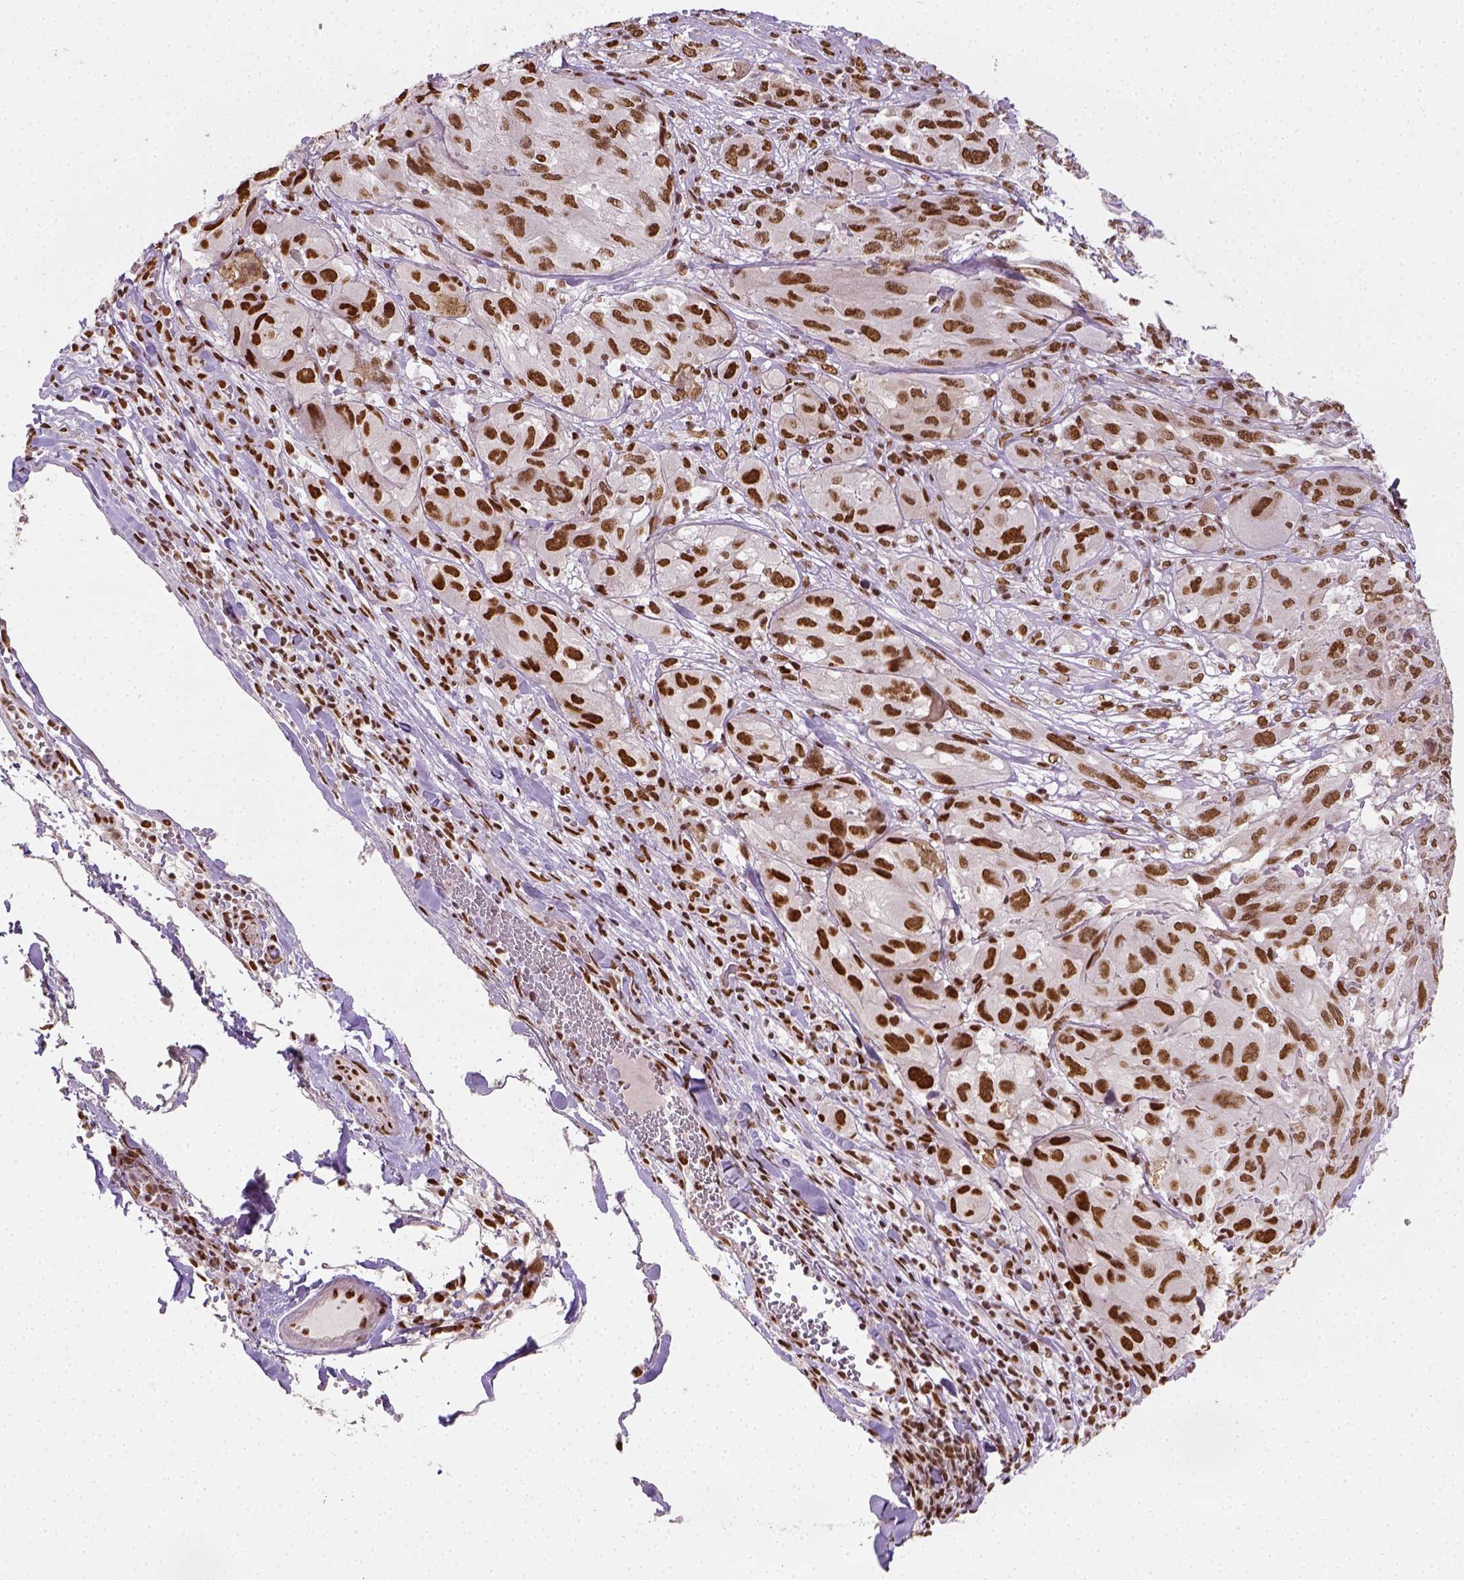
{"staining": {"intensity": "strong", "quantity": ">75%", "location": "nuclear"}, "tissue": "melanoma", "cell_type": "Tumor cells", "image_type": "cancer", "snomed": [{"axis": "morphology", "description": "Malignant melanoma, NOS"}, {"axis": "topography", "description": "Skin"}], "caption": "Protein analysis of melanoma tissue displays strong nuclear expression in about >75% of tumor cells.", "gene": "FANCE", "patient": {"sex": "female", "age": 91}}